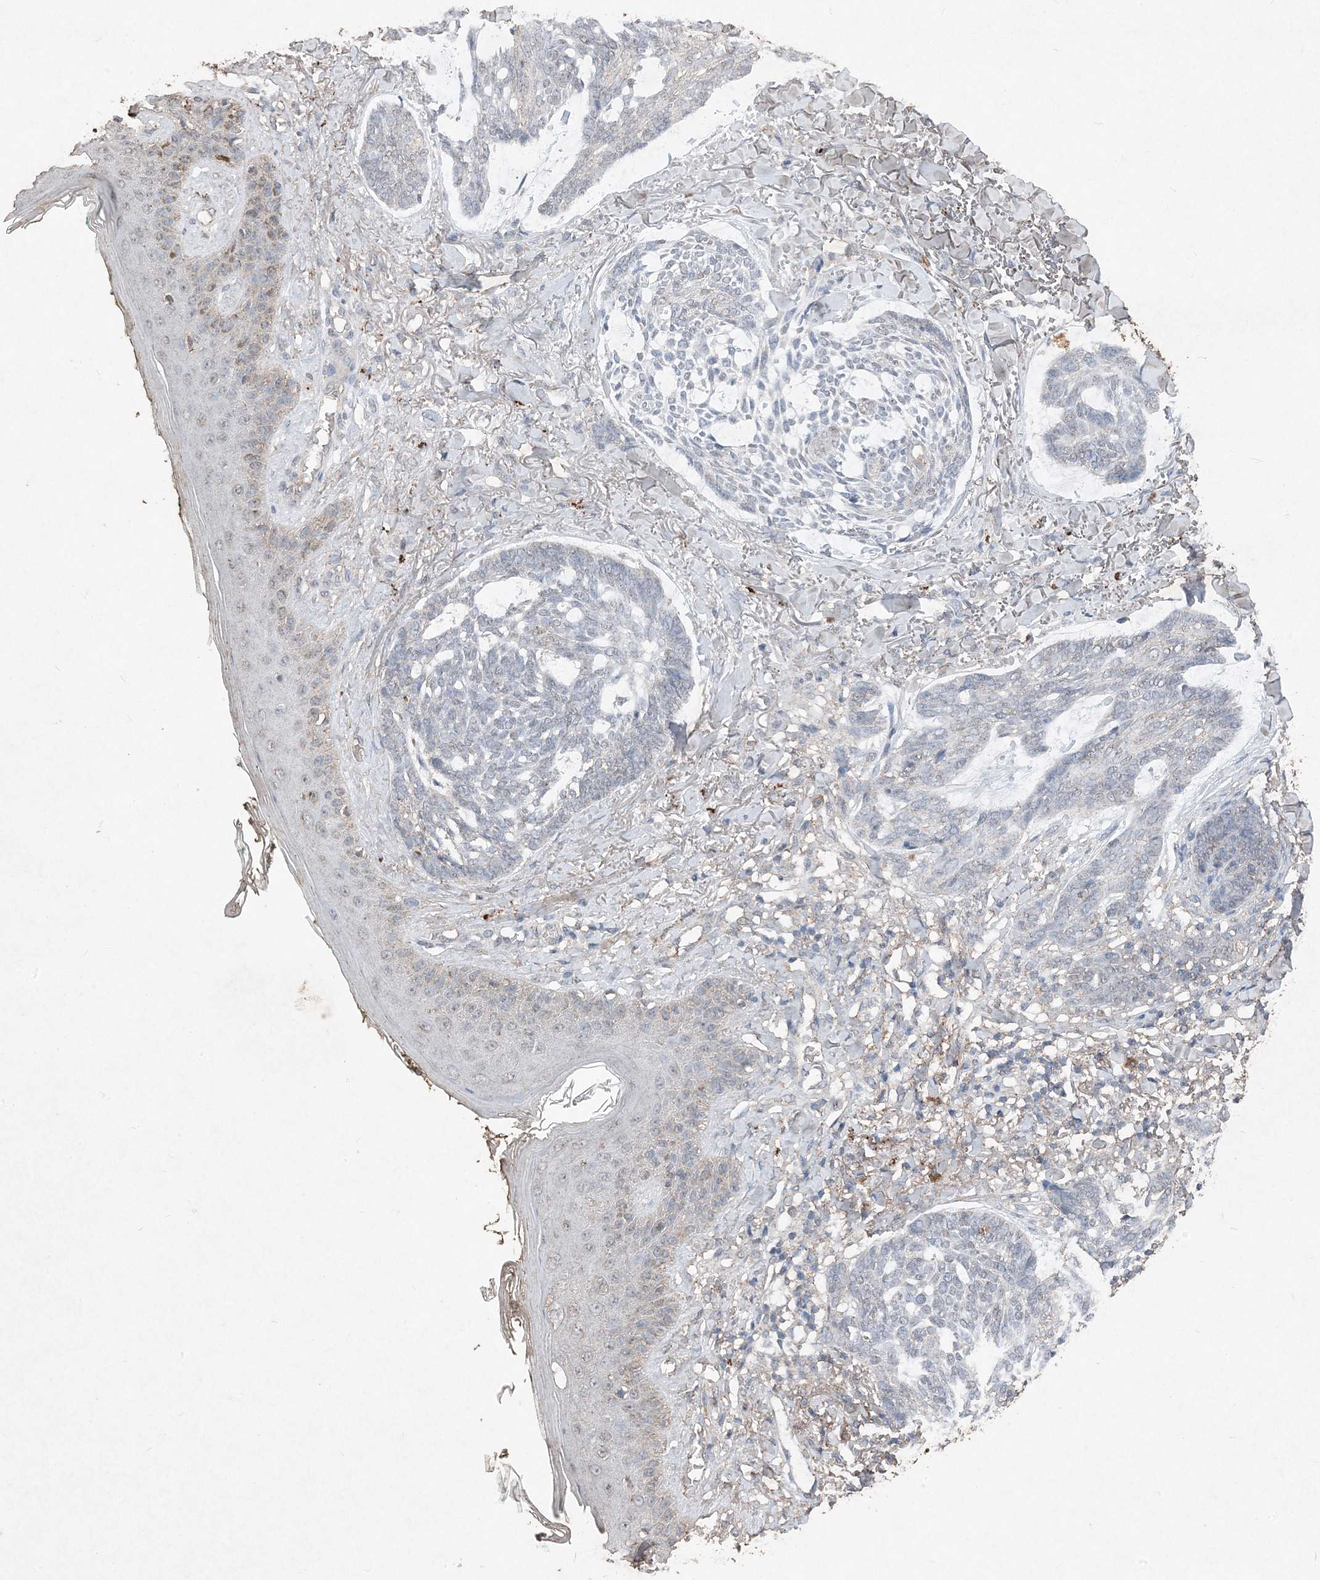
{"staining": {"intensity": "negative", "quantity": "none", "location": "none"}, "tissue": "skin cancer", "cell_type": "Tumor cells", "image_type": "cancer", "snomed": [{"axis": "morphology", "description": "Basal cell carcinoma"}, {"axis": "topography", "description": "Skin"}], "caption": "Image shows no protein positivity in tumor cells of skin basal cell carcinoma tissue.", "gene": "FCN3", "patient": {"sex": "male", "age": 43}}